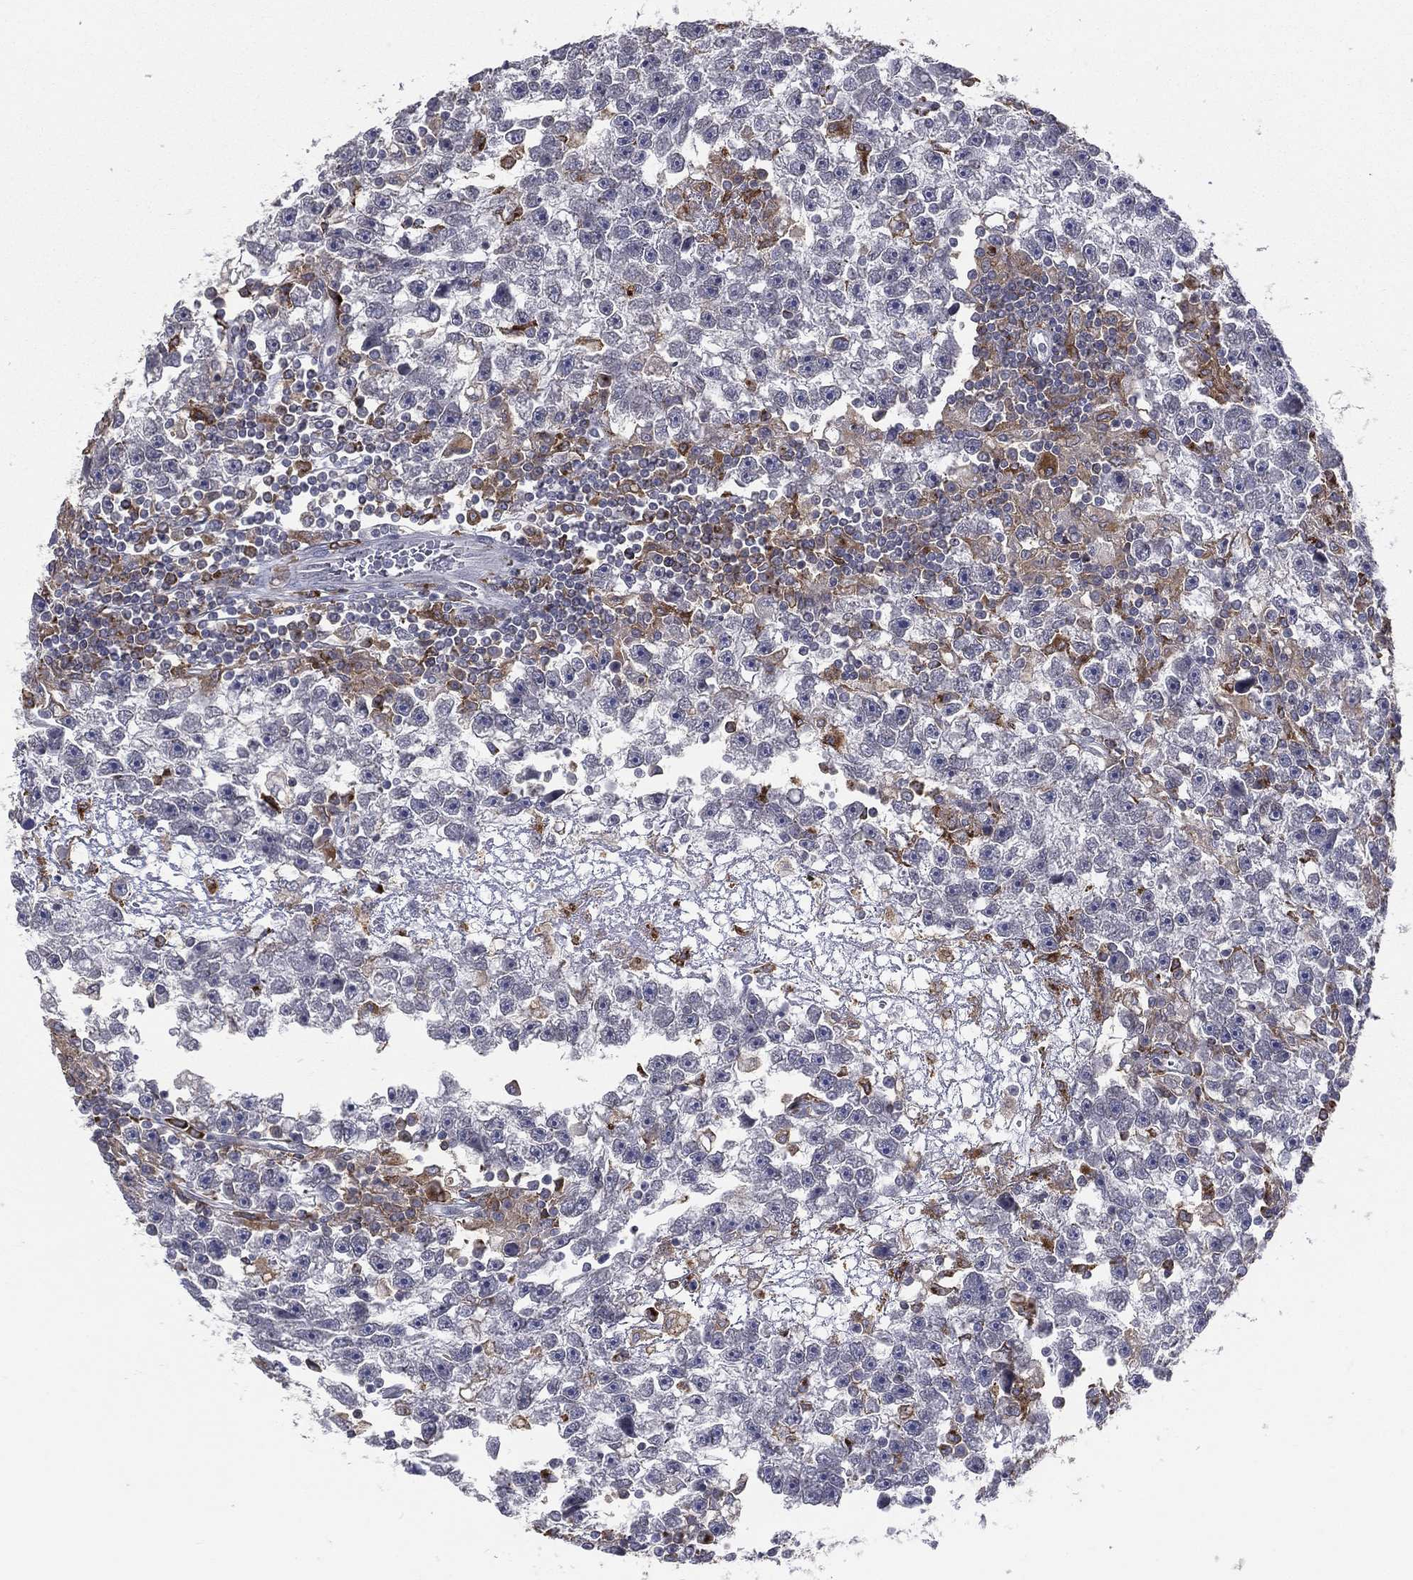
{"staining": {"intensity": "negative", "quantity": "none", "location": "none"}, "tissue": "testis cancer", "cell_type": "Tumor cells", "image_type": "cancer", "snomed": [{"axis": "morphology", "description": "Seminoma, NOS"}, {"axis": "topography", "description": "Testis"}], "caption": "Human testis cancer stained for a protein using immunohistochemistry demonstrates no staining in tumor cells.", "gene": "EVI2B", "patient": {"sex": "male", "age": 47}}